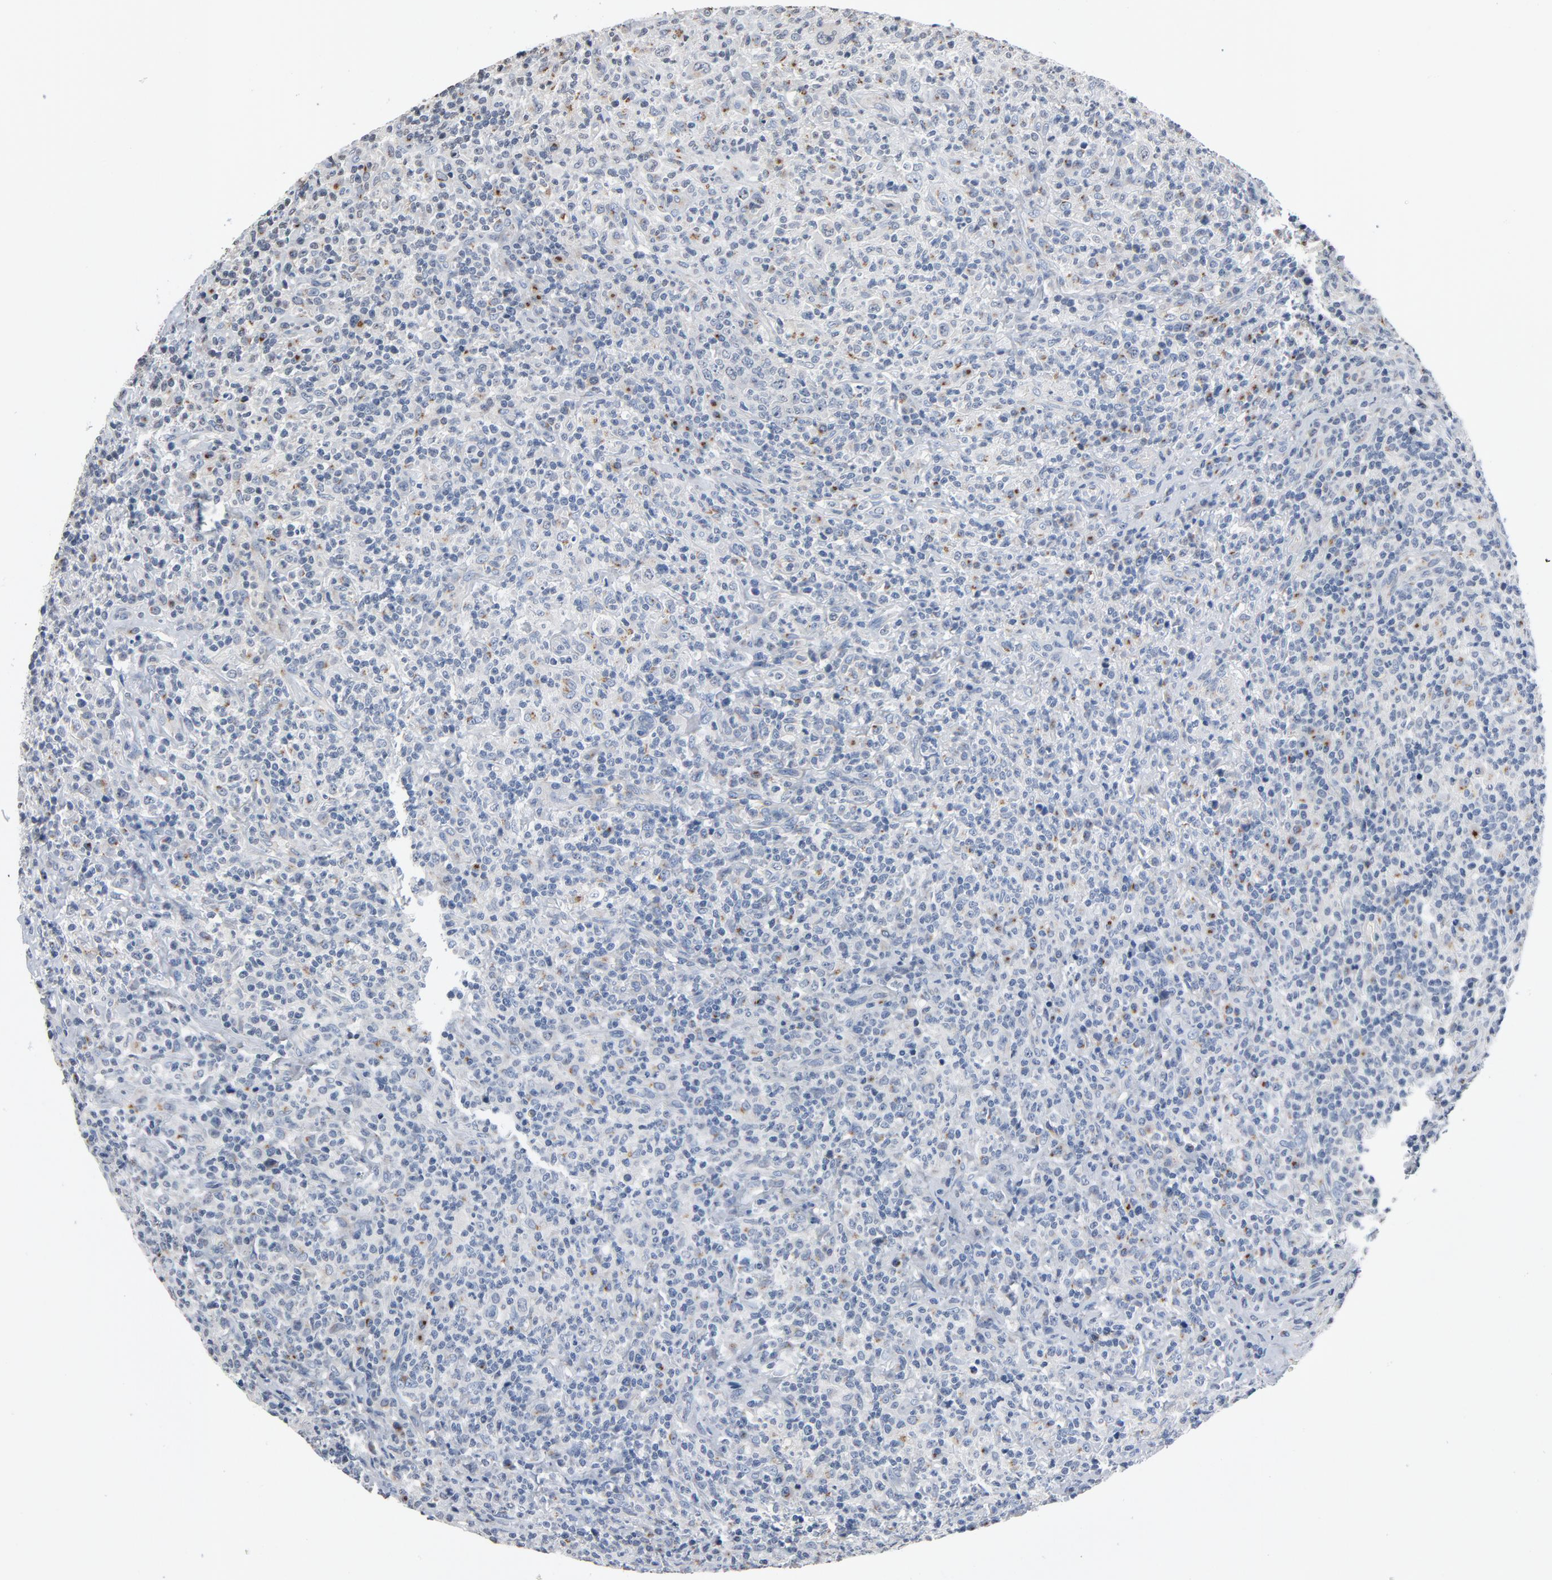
{"staining": {"intensity": "moderate", "quantity": "<25%", "location": "cytoplasmic/membranous"}, "tissue": "lymphoma", "cell_type": "Tumor cells", "image_type": "cancer", "snomed": [{"axis": "morphology", "description": "Hodgkin's disease, NOS"}, {"axis": "topography", "description": "Lymph node"}], "caption": "High-magnification brightfield microscopy of lymphoma stained with DAB (brown) and counterstained with hematoxylin (blue). tumor cells exhibit moderate cytoplasmic/membranous staining is present in approximately<25% of cells. Using DAB (brown) and hematoxylin (blue) stains, captured at high magnification using brightfield microscopy.", "gene": "YIPF6", "patient": {"sex": "male", "age": 65}}